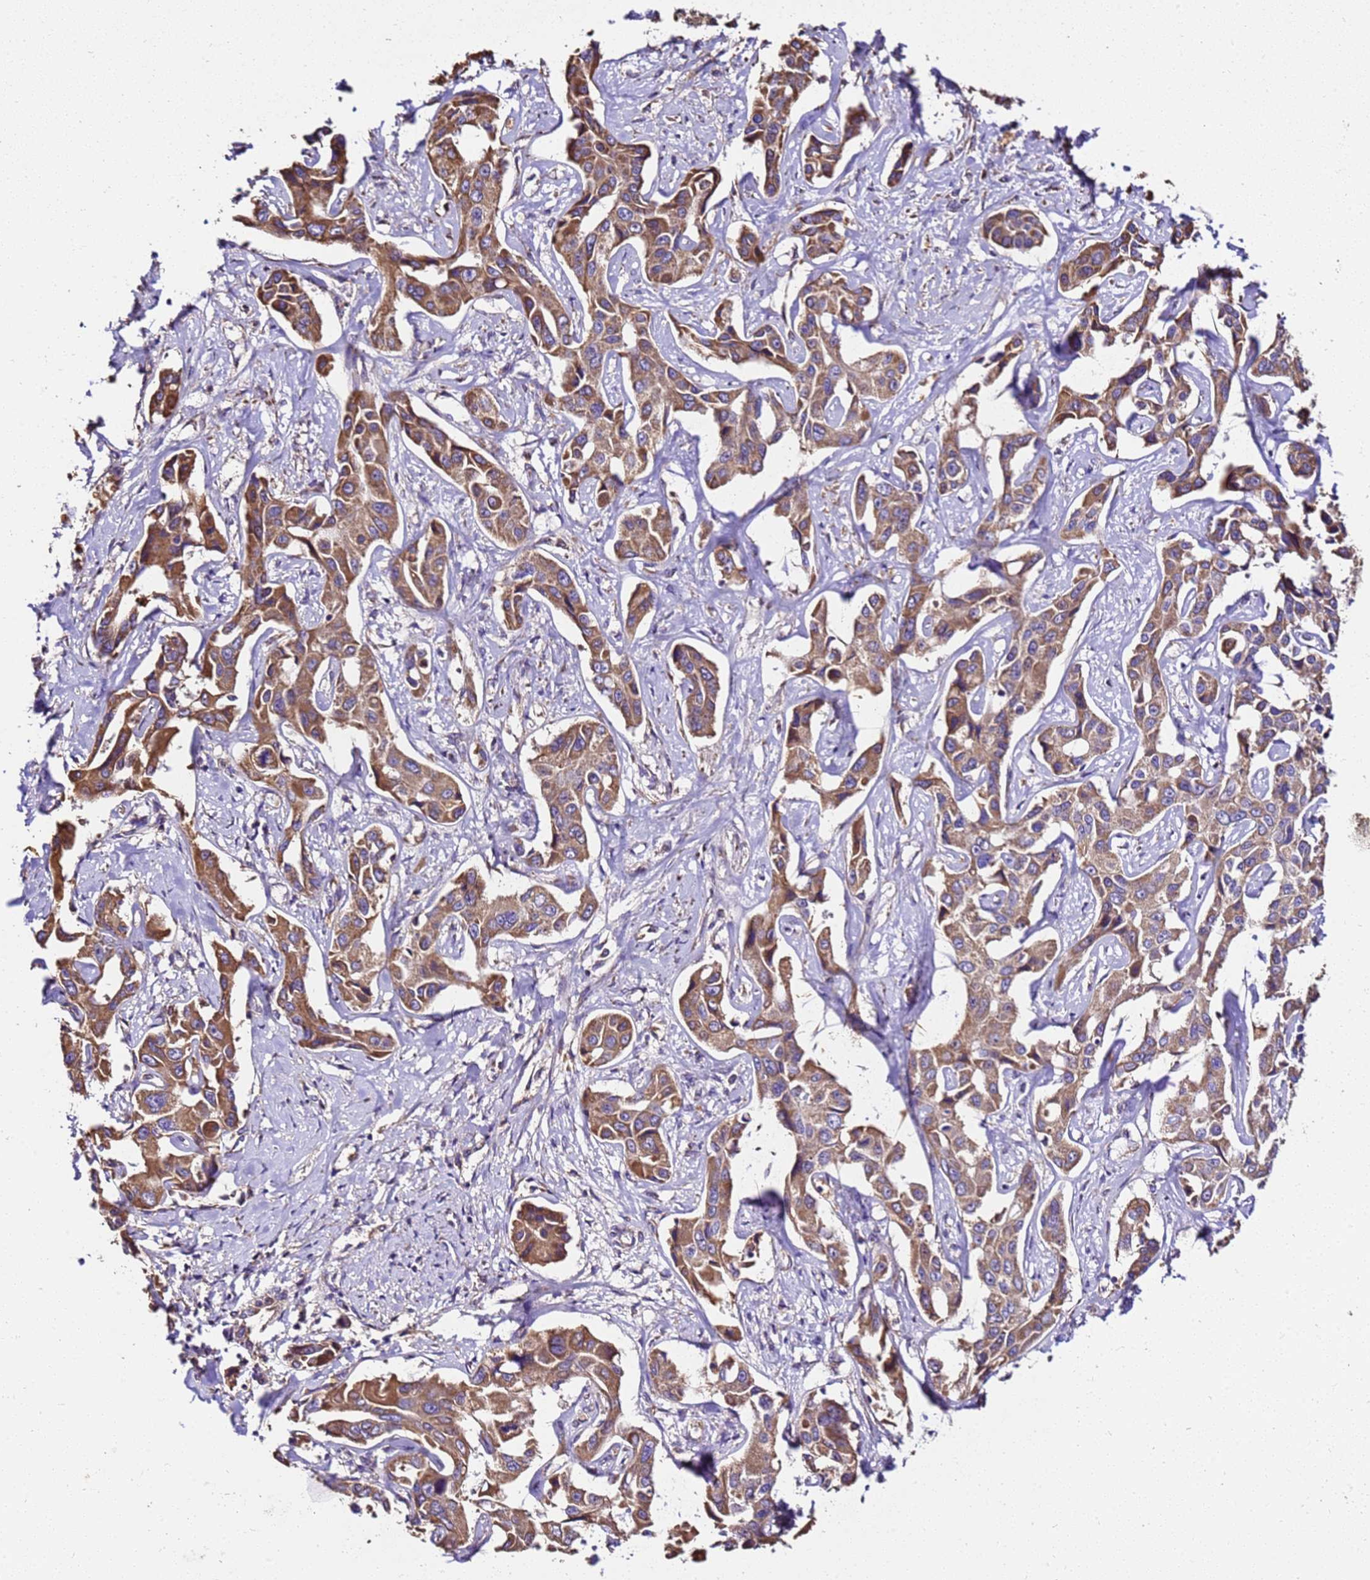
{"staining": {"intensity": "strong", "quantity": ">75%", "location": "cytoplasmic/membranous"}, "tissue": "liver cancer", "cell_type": "Tumor cells", "image_type": "cancer", "snomed": [{"axis": "morphology", "description": "Cholangiocarcinoma"}, {"axis": "topography", "description": "Liver"}], "caption": "A brown stain labels strong cytoplasmic/membranous positivity of a protein in liver cancer (cholangiocarcinoma) tumor cells.", "gene": "LRRIQ1", "patient": {"sex": "male", "age": 59}}